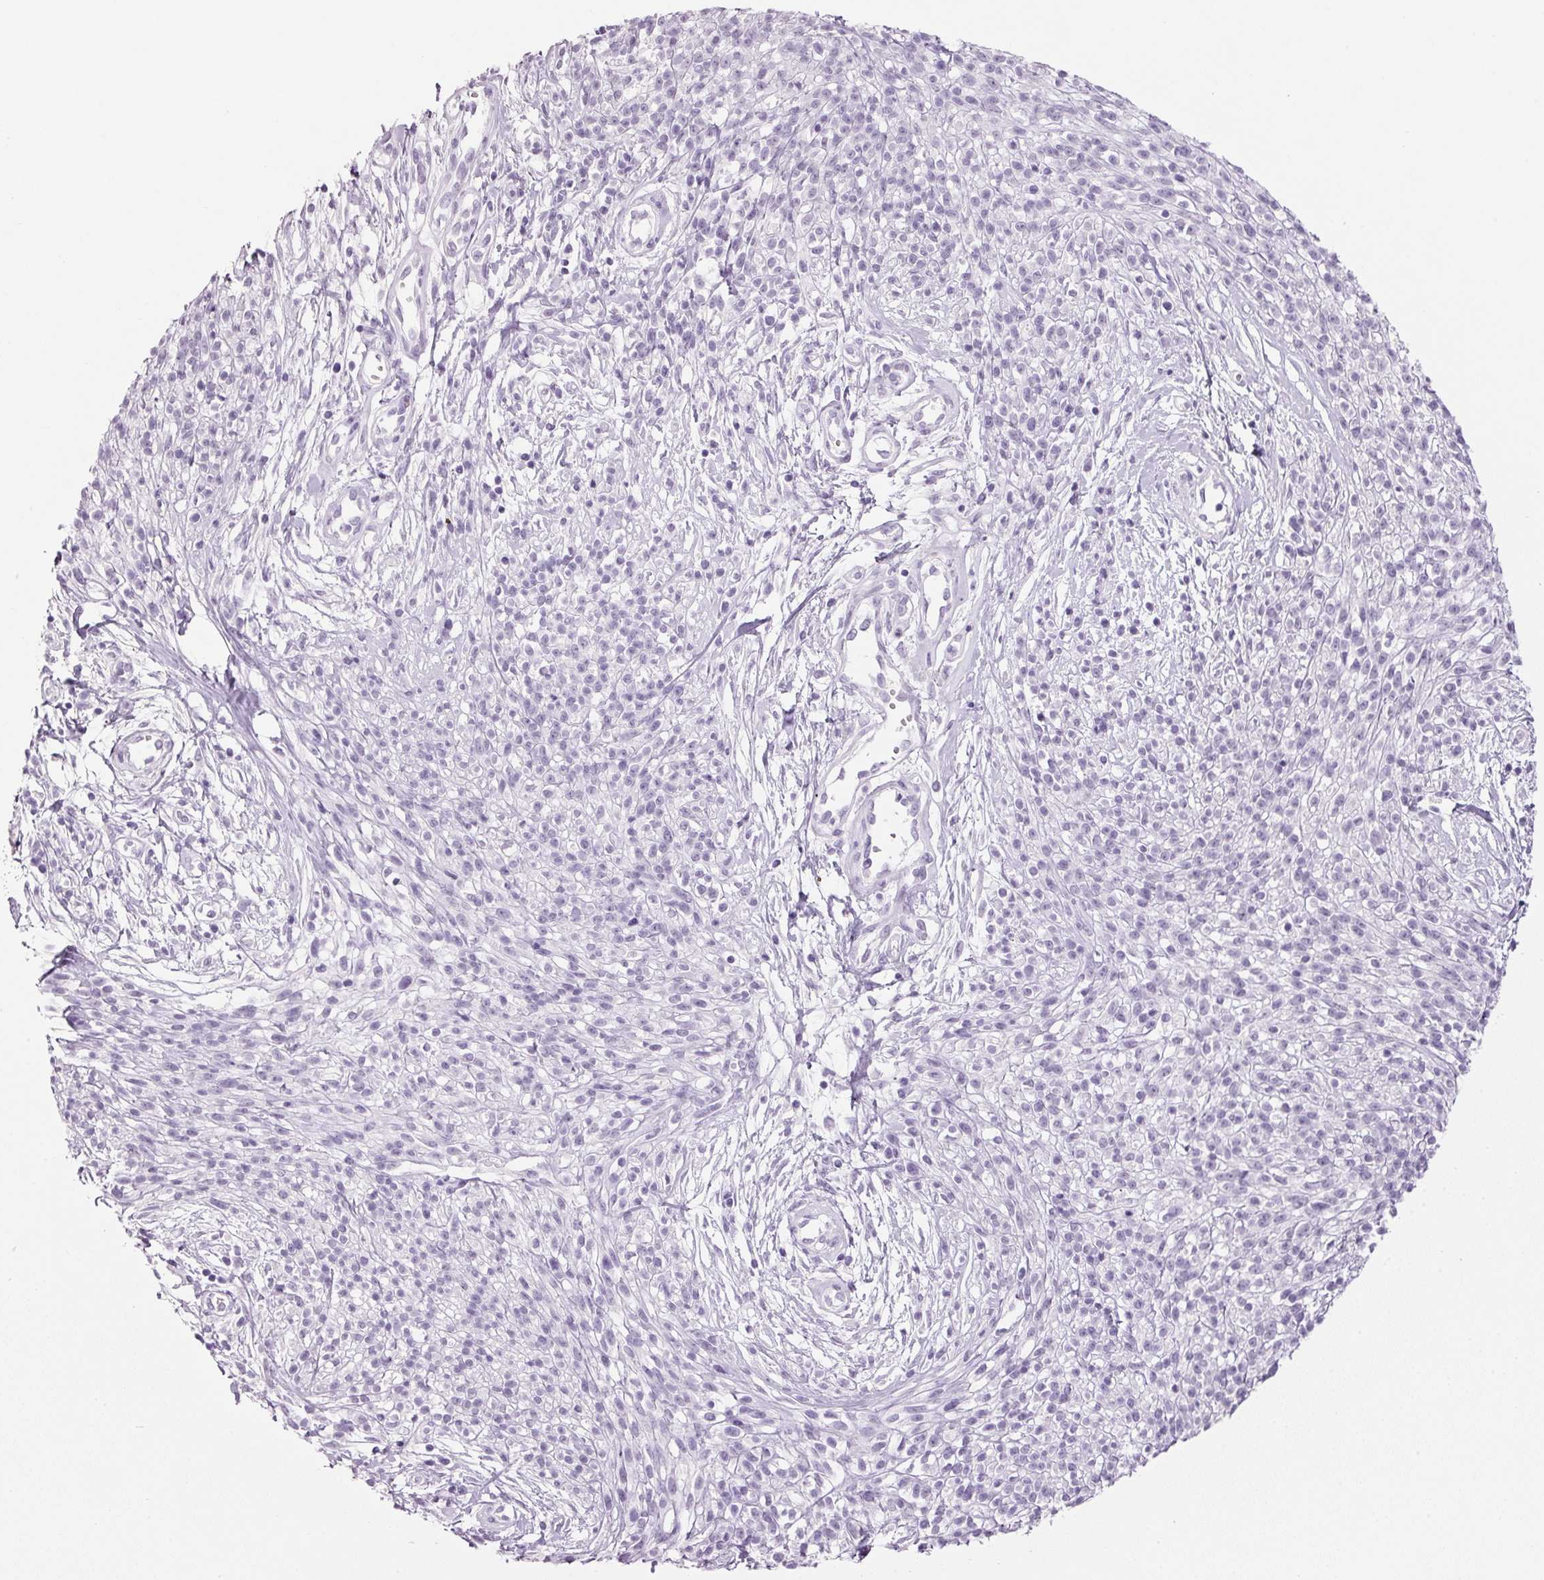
{"staining": {"intensity": "negative", "quantity": "none", "location": "none"}, "tissue": "melanoma", "cell_type": "Tumor cells", "image_type": "cancer", "snomed": [{"axis": "morphology", "description": "Malignant melanoma, NOS"}, {"axis": "topography", "description": "Skin"}, {"axis": "topography", "description": "Skin of trunk"}], "caption": "A histopathology image of melanoma stained for a protein demonstrates no brown staining in tumor cells. (DAB (3,3'-diaminobenzidine) immunohistochemistry (IHC) with hematoxylin counter stain).", "gene": "PPP1R1A", "patient": {"sex": "male", "age": 74}}